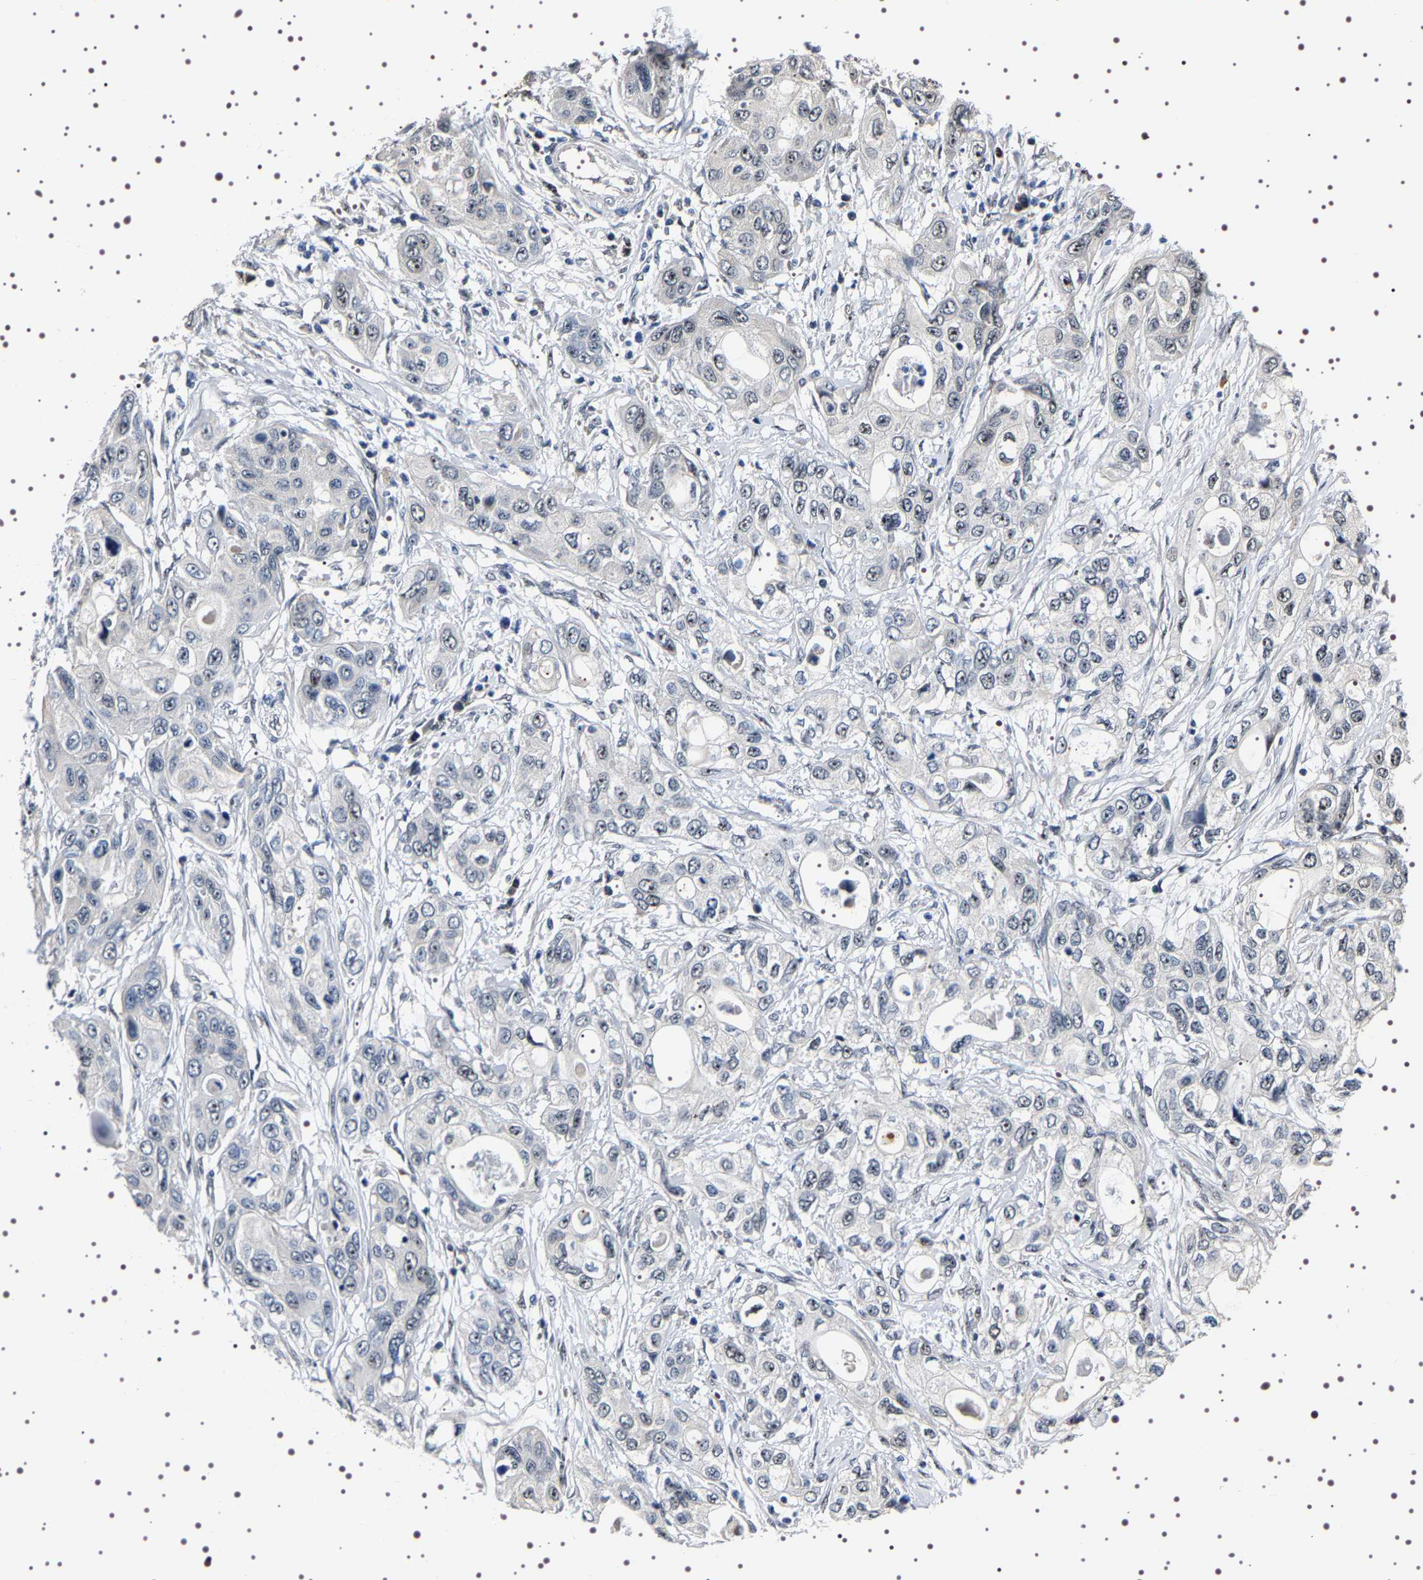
{"staining": {"intensity": "weak", "quantity": "25%-75%", "location": "nuclear"}, "tissue": "pancreatic cancer", "cell_type": "Tumor cells", "image_type": "cancer", "snomed": [{"axis": "morphology", "description": "Adenocarcinoma, NOS"}, {"axis": "topography", "description": "Pancreas"}], "caption": "Brown immunohistochemical staining in pancreatic cancer reveals weak nuclear staining in about 25%-75% of tumor cells.", "gene": "GNL3", "patient": {"sex": "female", "age": 70}}